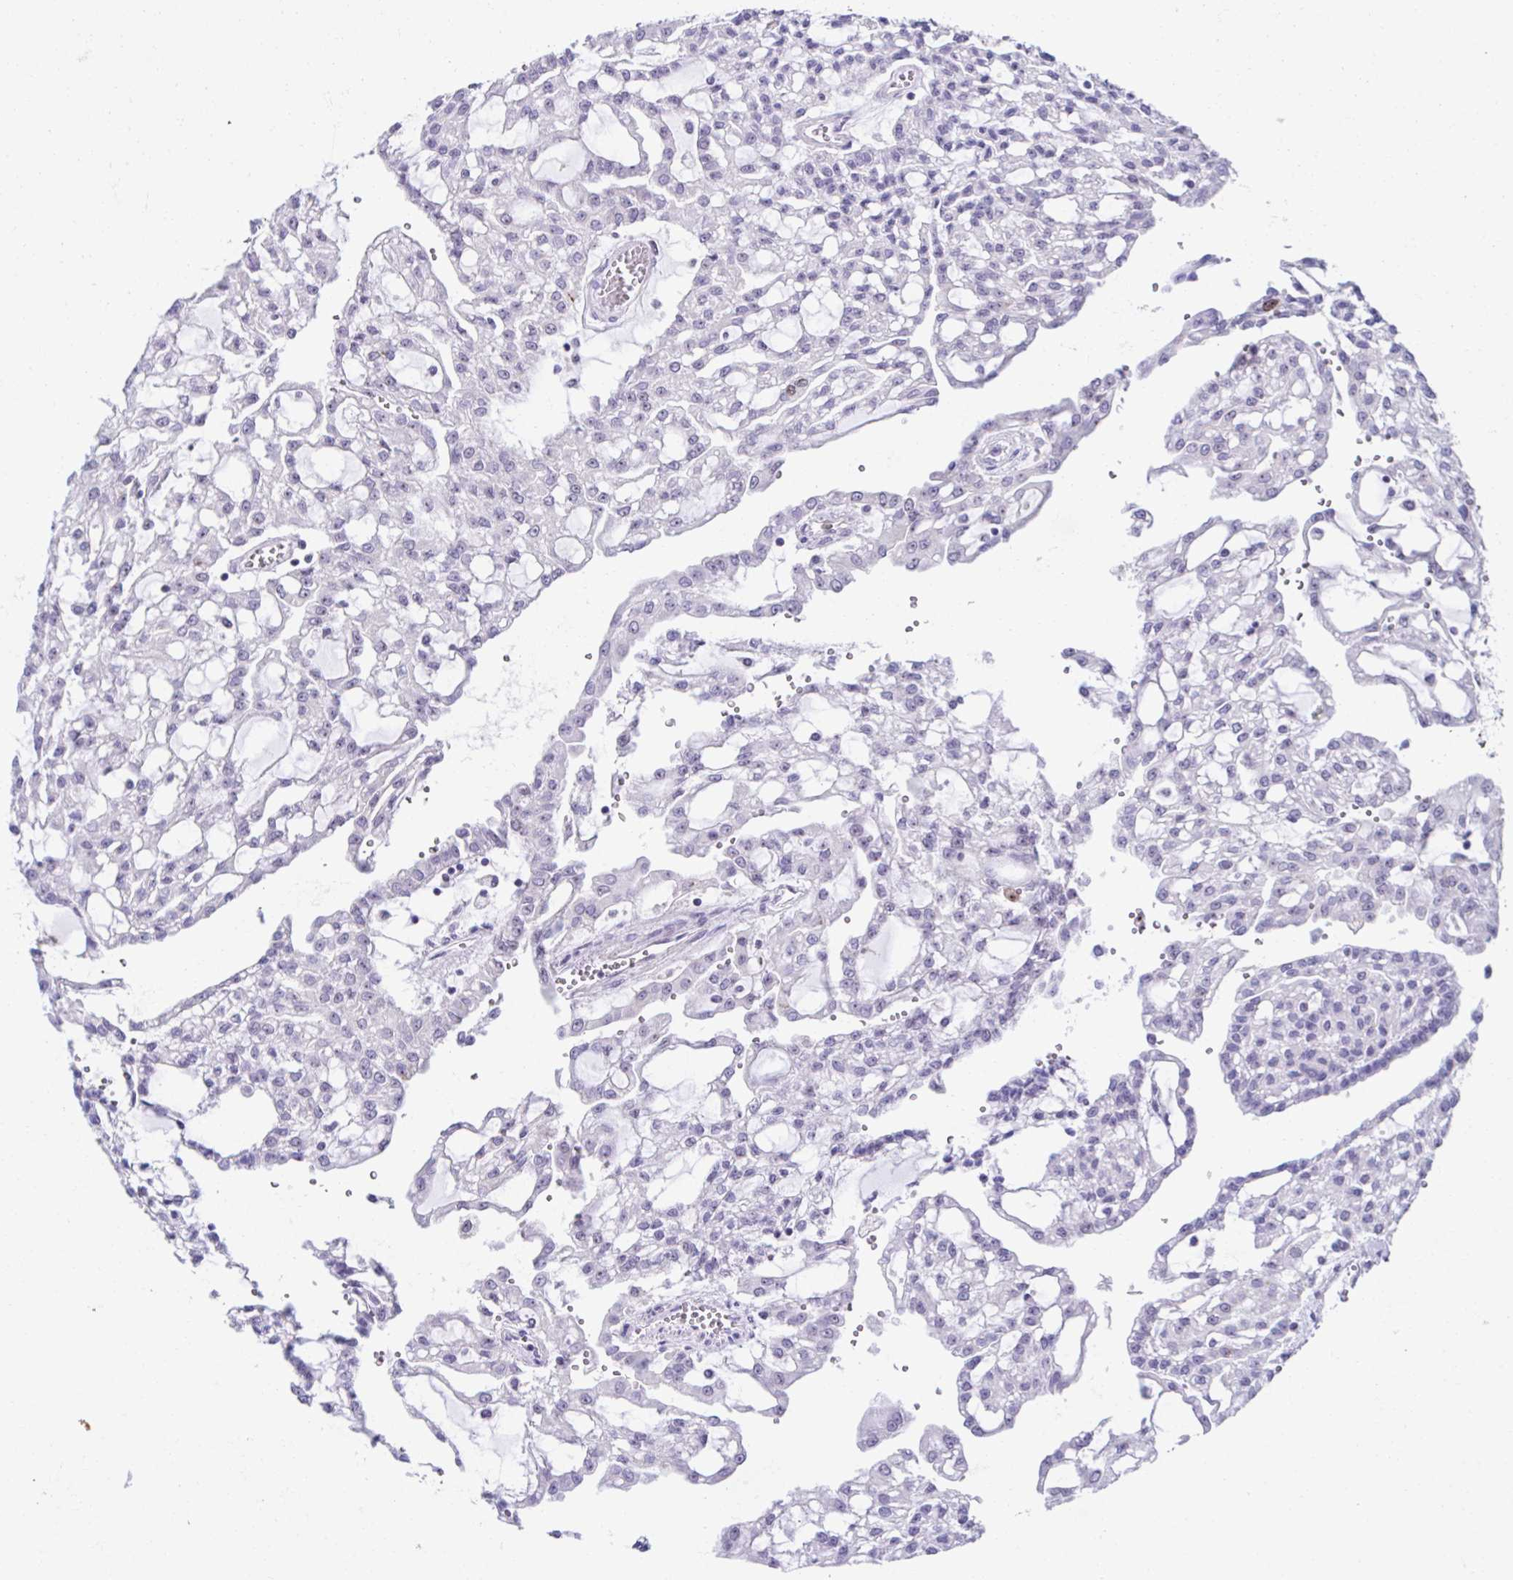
{"staining": {"intensity": "negative", "quantity": "none", "location": "none"}, "tissue": "renal cancer", "cell_type": "Tumor cells", "image_type": "cancer", "snomed": [{"axis": "morphology", "description": "Adenocarcinoma, NOS"}, {"axis": "topography", "description": "Kidney"}], "caption": "High power microscopy image of an immunohistochemistry histopathology image of adenocarcinoma (renal), revealing no significant expression in tumor cells. (Stains: DAB immunohistochemistry with hematoxylin counter stain, Microscopy: brightfield microscopy at high magnification).", "gene": "CEP72", "patient": {"sex": "male", "age": 63}}